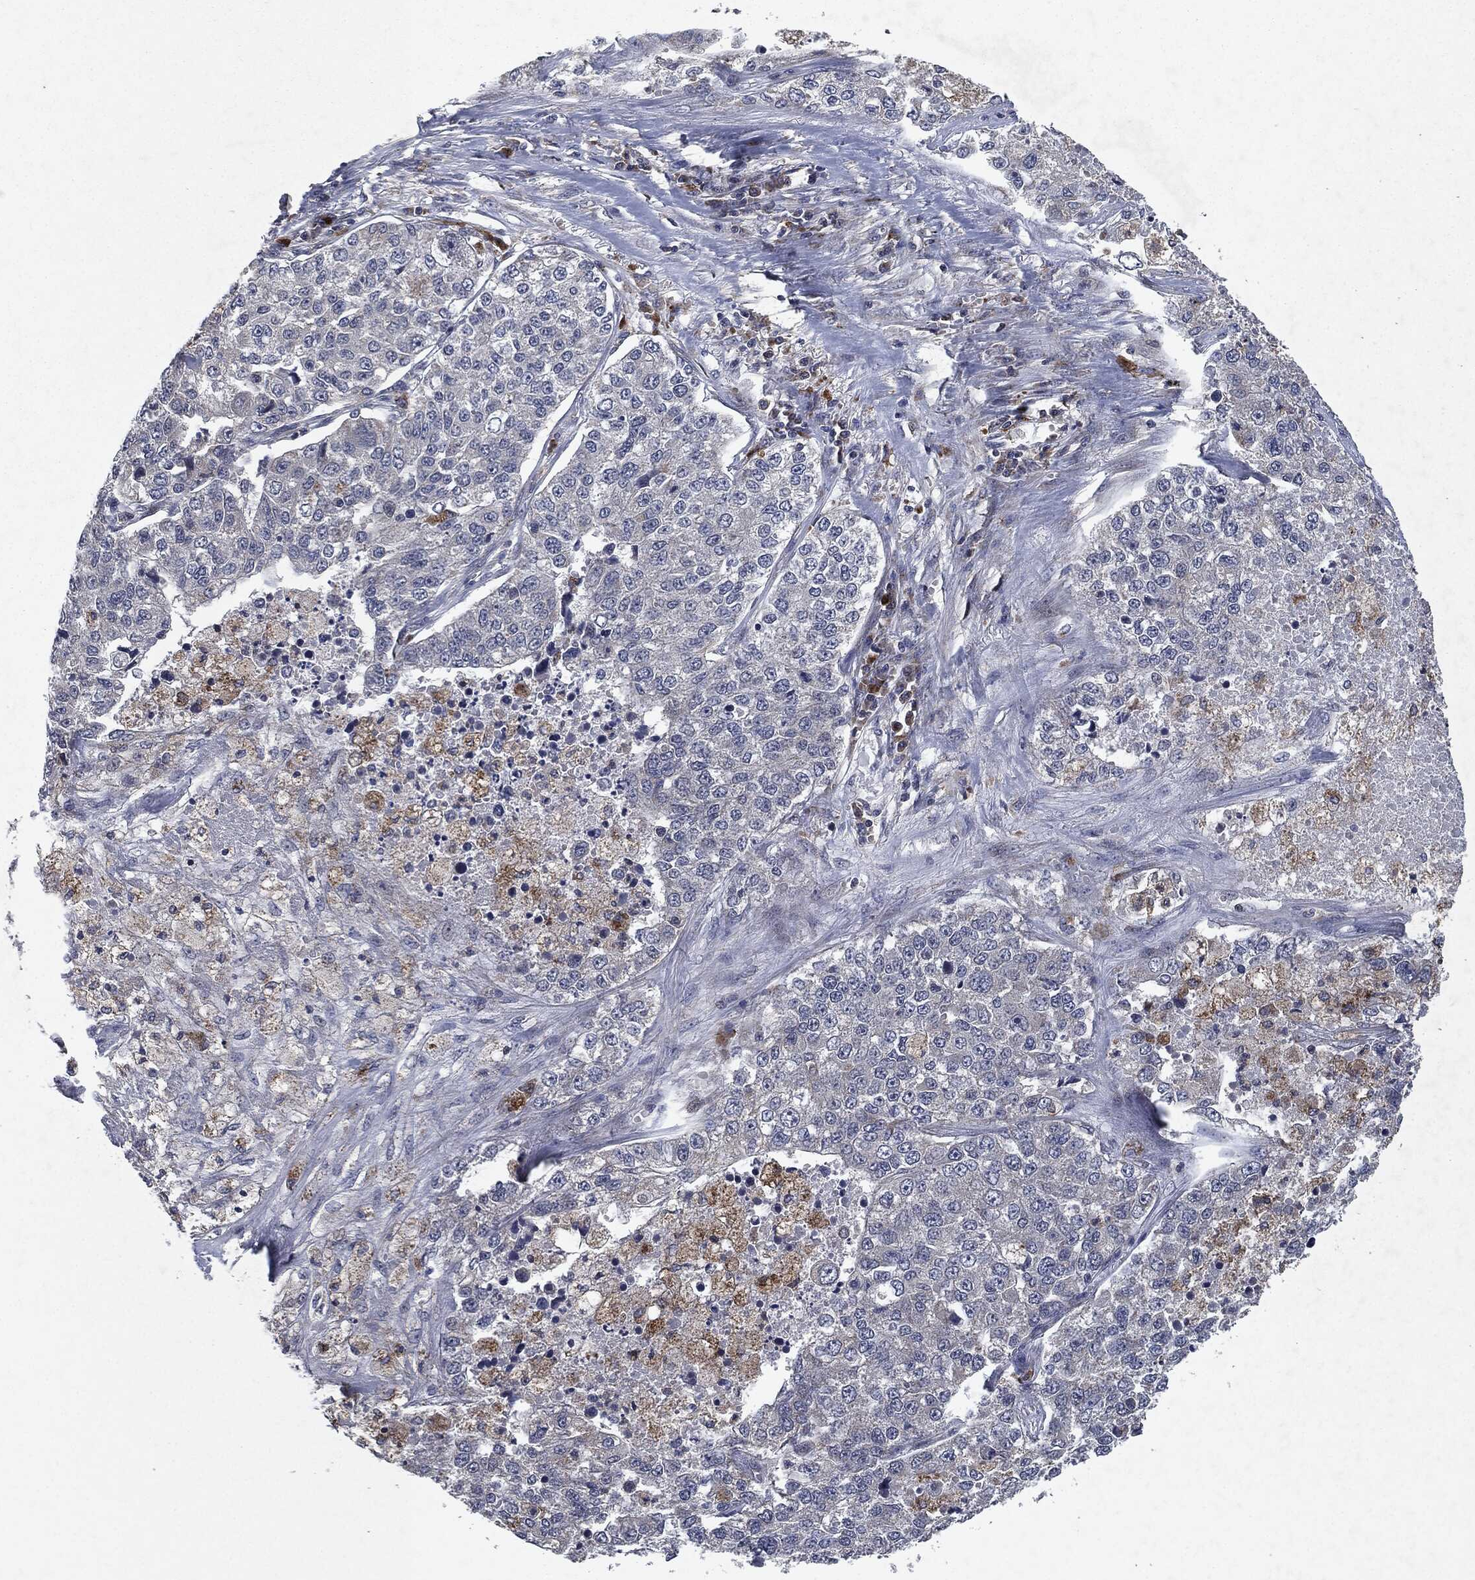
{"staining": {"intensity": "negative", "quantity": "none", "location": "none"}, "tissue": "lung cancer", "cell_type": "Tumor cells", "image_type": "cancer", "snomed": [{"axis": "morphology", "description": "Adenocarcinoma, NOS"}, {"axis": "topography", "description": "Lung"}], "caption": "Immunohistochemical staining of human lung cancer (adenocarcinoma) demonstrates no significant staining in tumor cells.", "gene": "SLC31A2", "patient": {"sex": "male", "age": 49}}